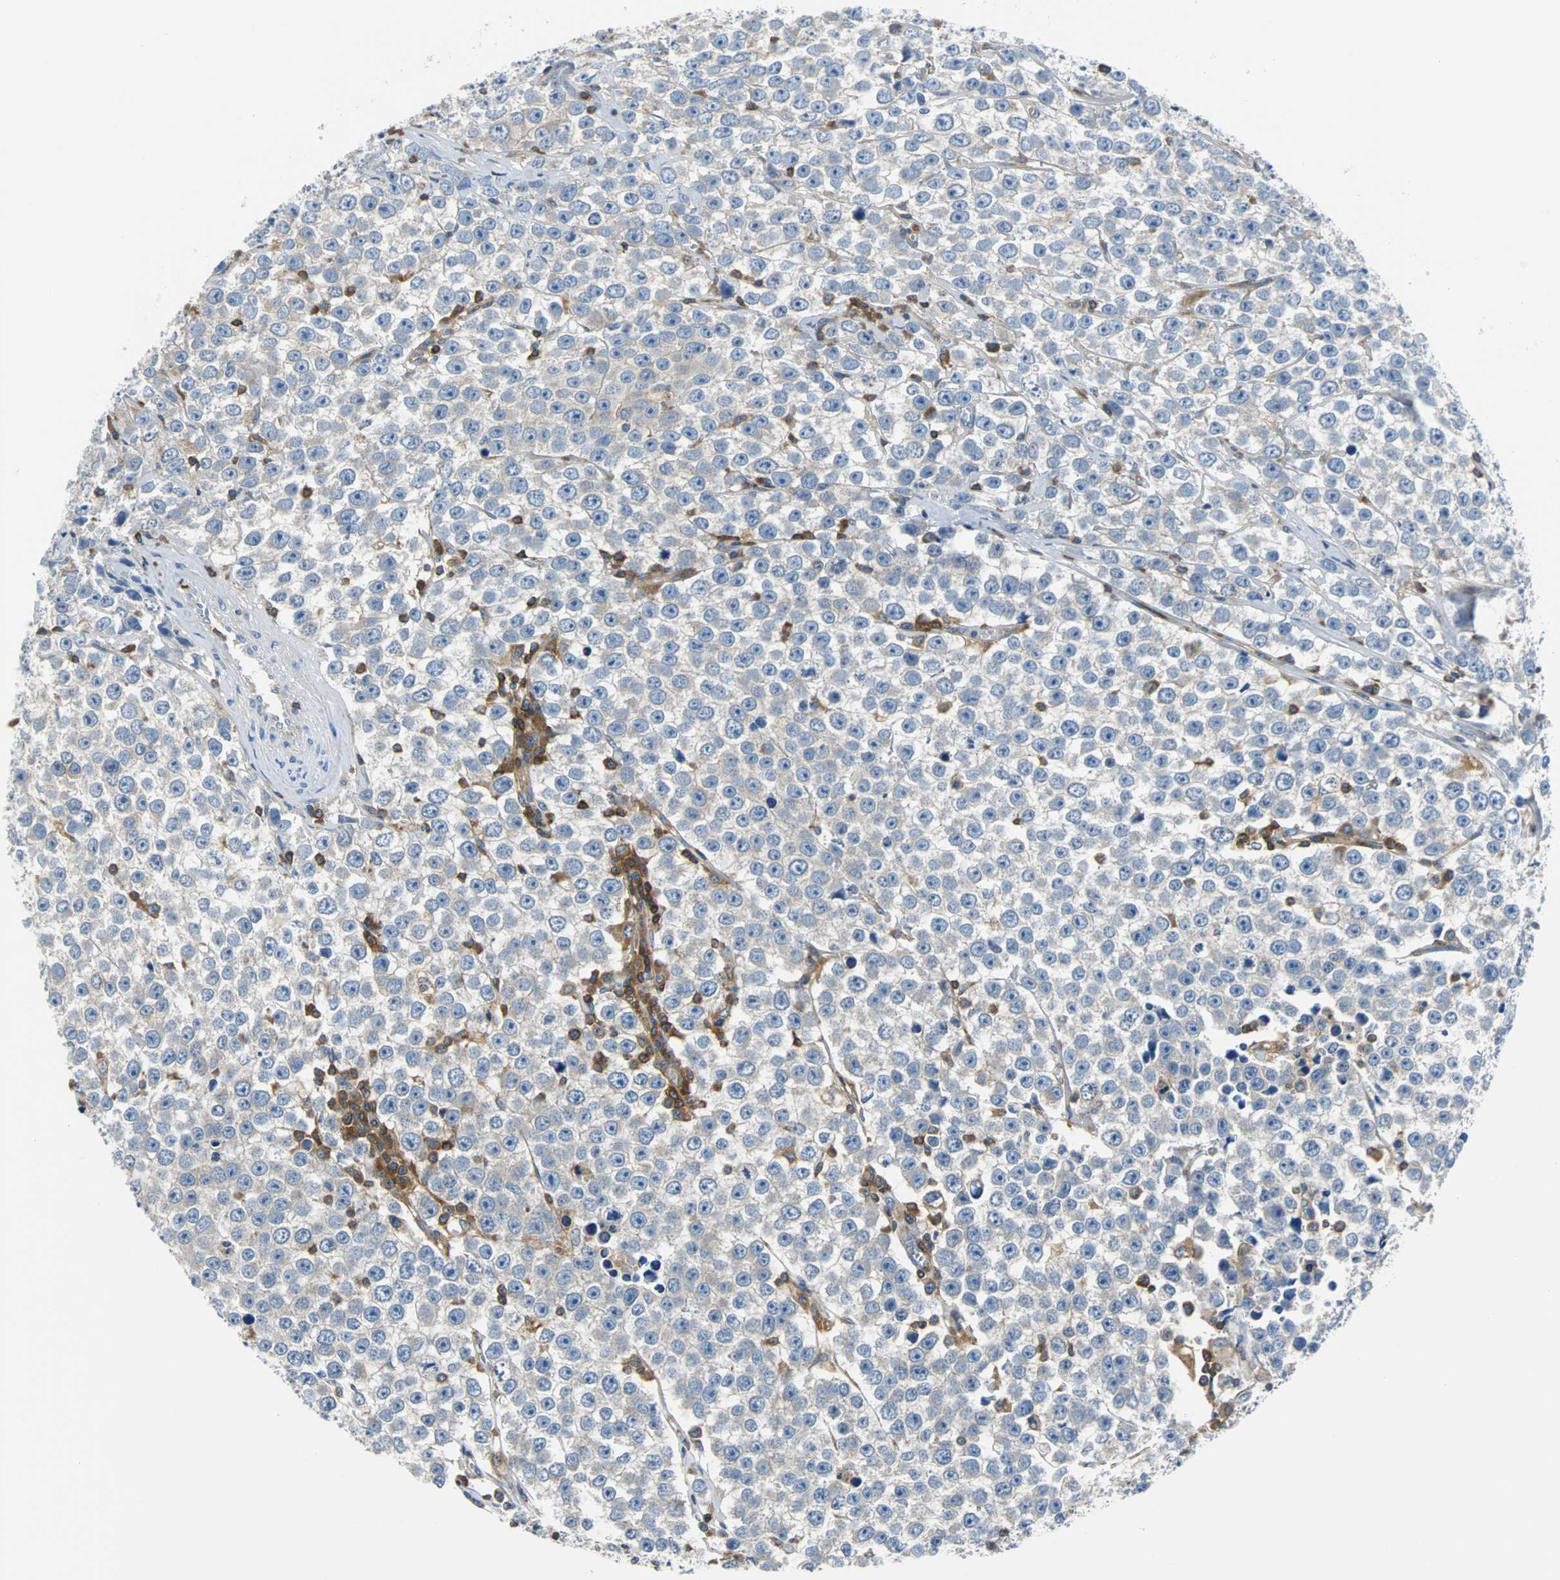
{"staining": {"intensity": "negative", "quantity": "none", "location": "none"}, "tissue": "testis cancer", "cell_type": "Tumor cells", "image_type": "cancer", "snomed": [{"axis": "morphology", "description": "Seminoma, NOS"}, {"axis": "morphology", "description": "Carcinoma, Embryonal, NOS"}, {"axis": "topography", "description": "Testis"}], "caption": "Tumor cells are negative for protein expression in human testis embryonal carcinoma. (DAB immunohistochemistry, high magnification).", "gene": "TSC22D4", "patient": {"sex": "male", "age": 52}}